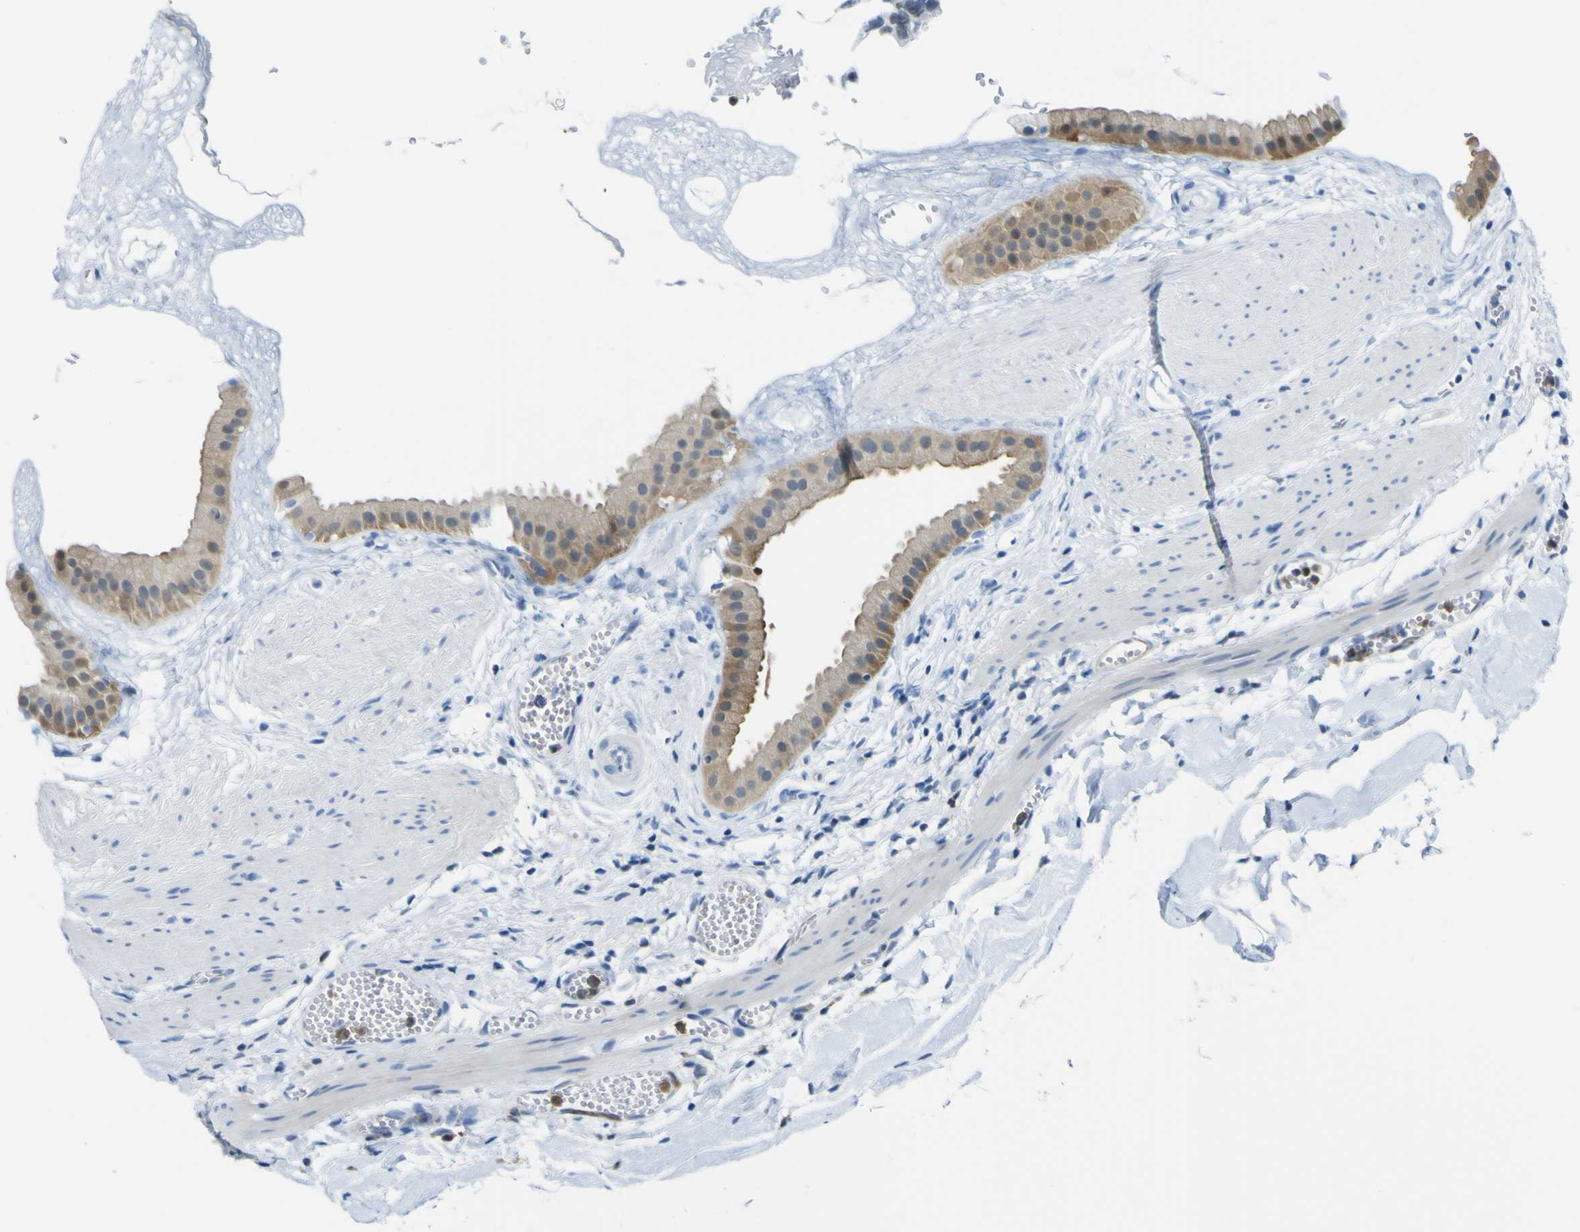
{"staining": {"intensity": "moderate", "quantity": "25%-75%", "location": "cytoplasmic/membranous"}, "tissue": "gallbladder", "cell_type": "Glandular cells", "image_type": "normal", "snomed": [{"axis": "morphology", "description": "Normal tissue, NOS"}, {"axis": "topography", "description": "Gallbladder"}], "caption": "The micrograph demonstrates staining of benign gallbladder, revealing moderate cytoplasmic/membranous protein expression (brown color) within glandular cells.", "gene": "ABHD3", "patient": {"sex": "female", "age": 64}}